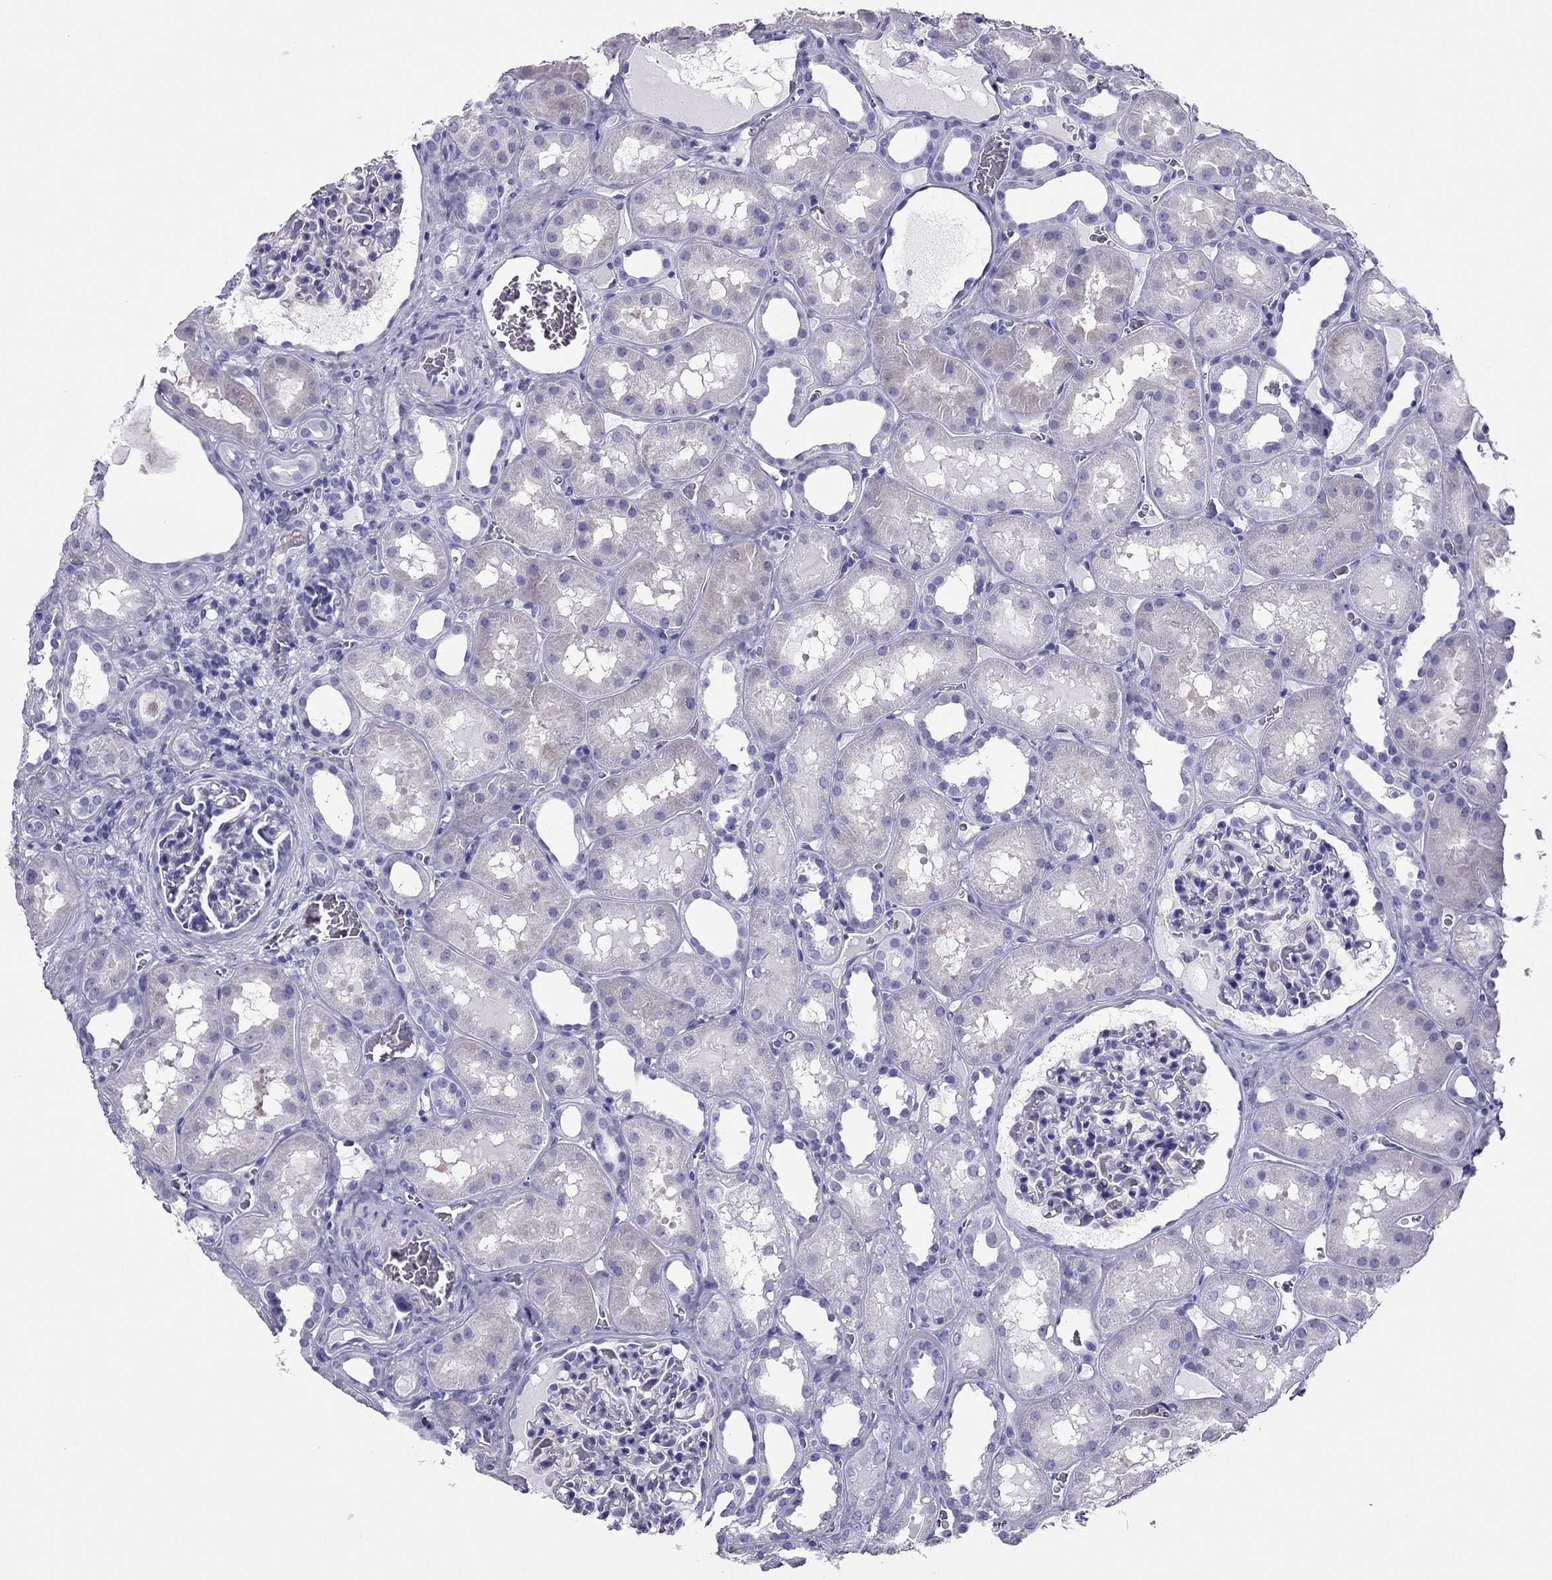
{"staining": {"intensity": "negative", "quantity": "none", "location": "none"}, "tissue": "kidney", "cell_type": "Cells in glomeruli", "image_type": "normal", "snomed": [{"axis": "morphology", "description": "Normal tissue, NOS"}, {"axis": "topography", "description": "Kidney"}], "caption": "The image exhibits no staining of cells in glomeruli in unremarkable kidney.", "gene": "PDE6A", "patient": {"sex": "female", "age": 41}}